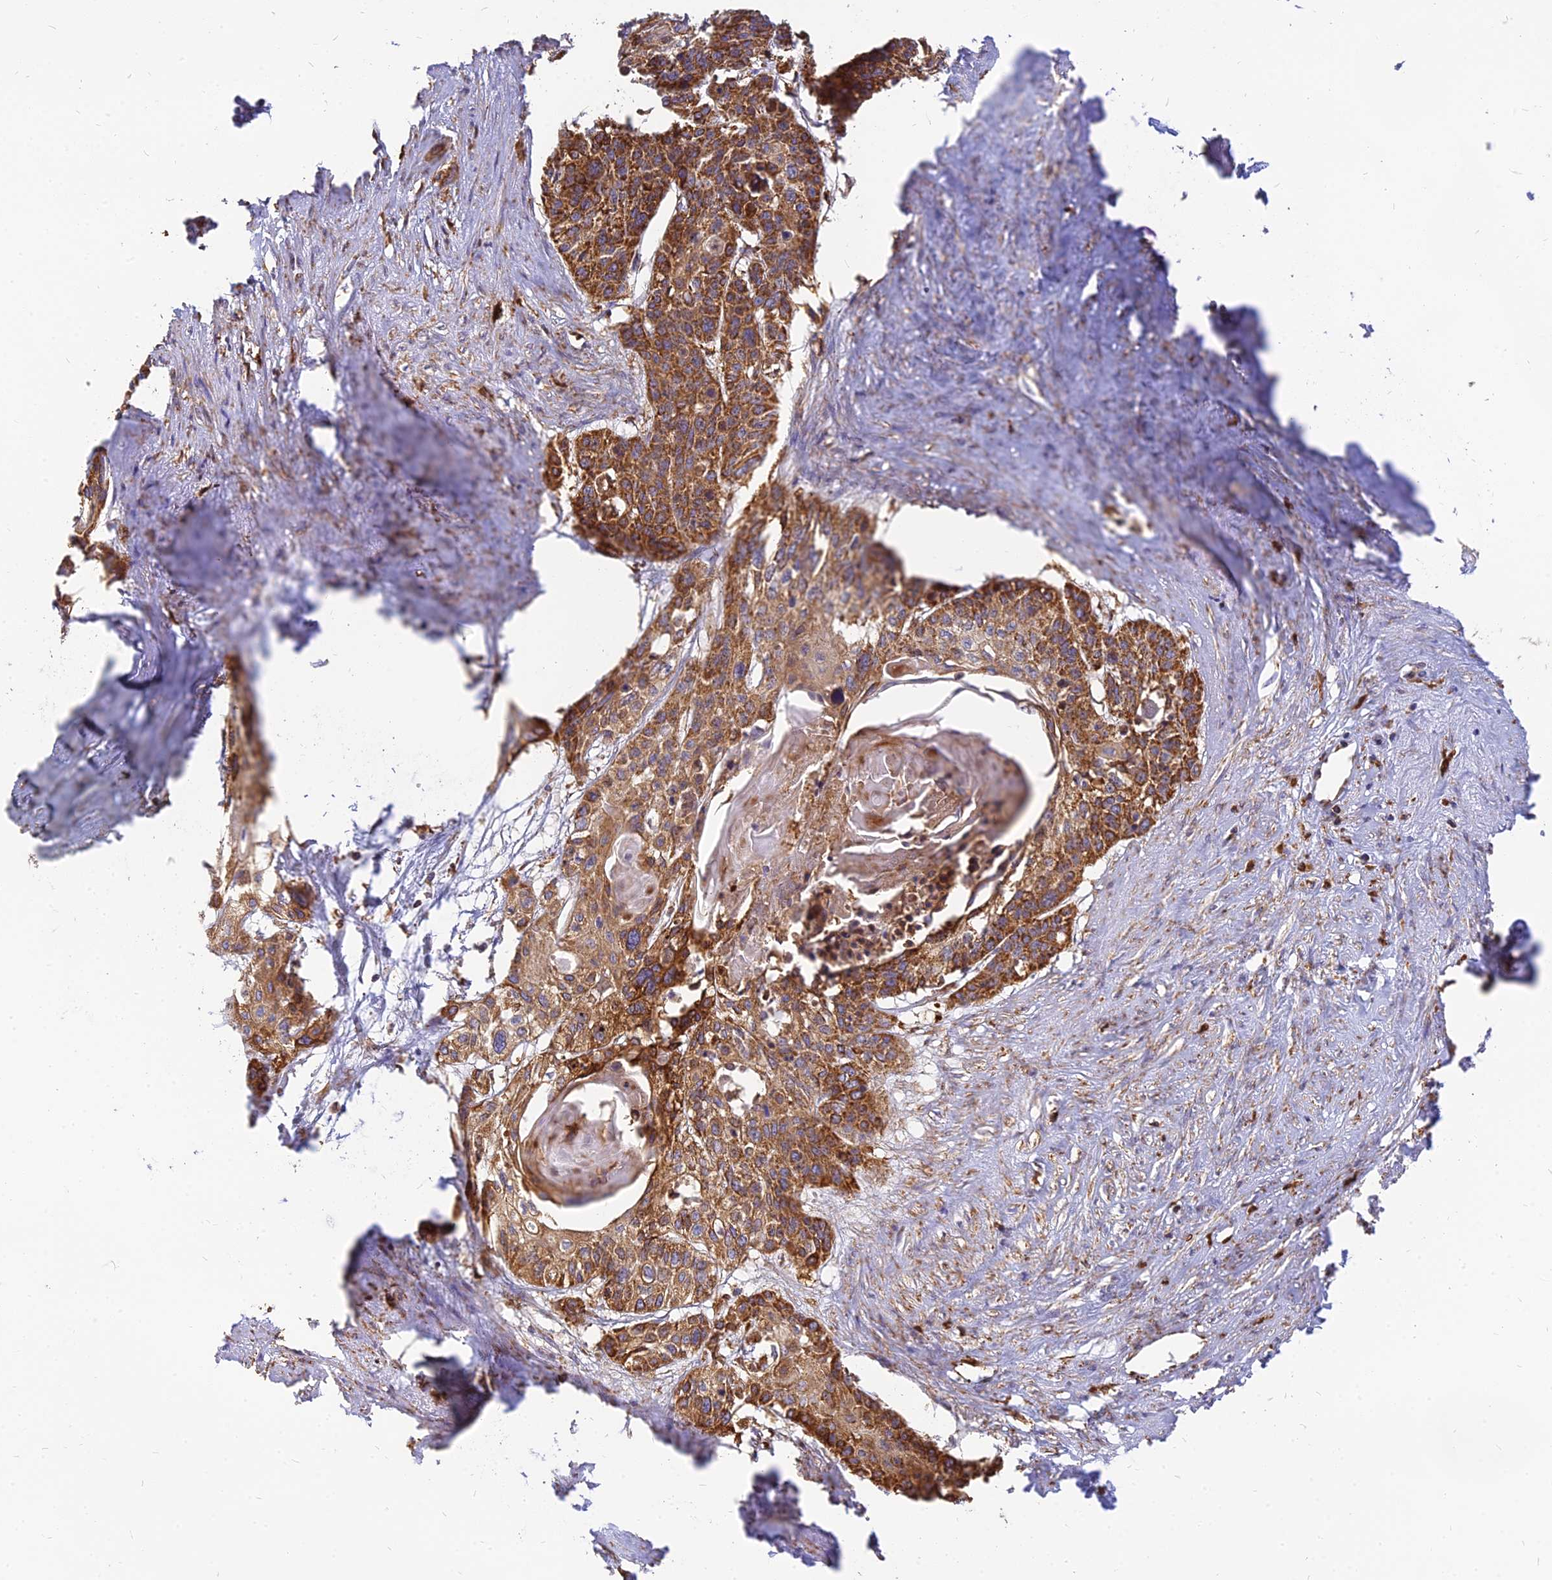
{"staining": {"intensity": "strong", "quantity": ">75%", "location": "cytoplasmic/membranous"}, "tissue": "cervical cancer", "cell_type": "Tumor cells", "image_type": "cancer", "snomed": [{"axis": "morphology", "description": "Squamous cell carcinoma, NOS"}, {"axis": "topography", "description": "Cervix"}], "caption": "Squamous cell carcinoma (cervical) stained with a brown dye displays strong cytoplasmic/membranous positive staining in about >75% of tumor cells.", "gene": "THUMPD2", "patient": {"sex": "female", "age": 57}}